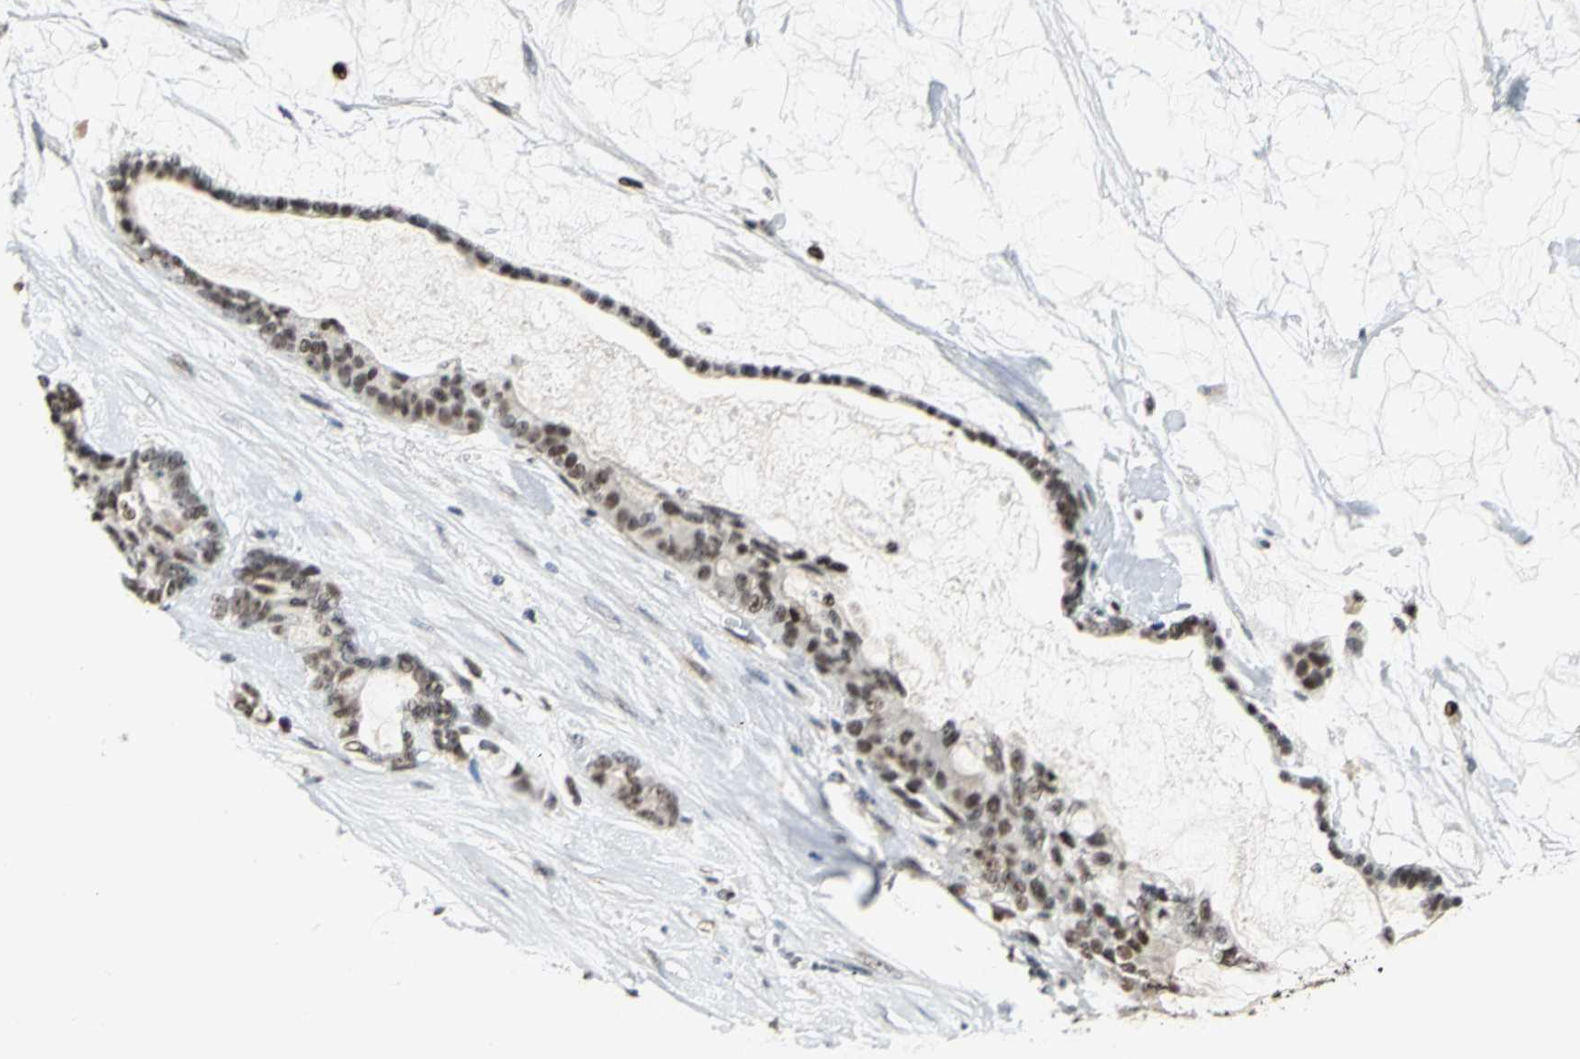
{"staining": {"intensity": "moderate", "quantity": ">75%", "location": "nuclear"}, "tissue": "pancreatic cancer", "cell_type": "Tumor cells", "image_type": "cancer", "snomed": [{"axis": "morphology", "description": "Adenocarcinoma, NOS"}, {"axis": "topography", "description": "Pancreas"}], "caption": "Tumor cells display medium levels of moderate nuclear positivity in about >75% of cells in pancreatic adenocarcinoma. (Stains: DAB (3,3'-diaminobenzidine) in brown, nuclei in blue, Microscopy: brightfield microscopy at high magnification).", "gene": "CCDC88C", "patient": {"sex": "female", "age": 73}}